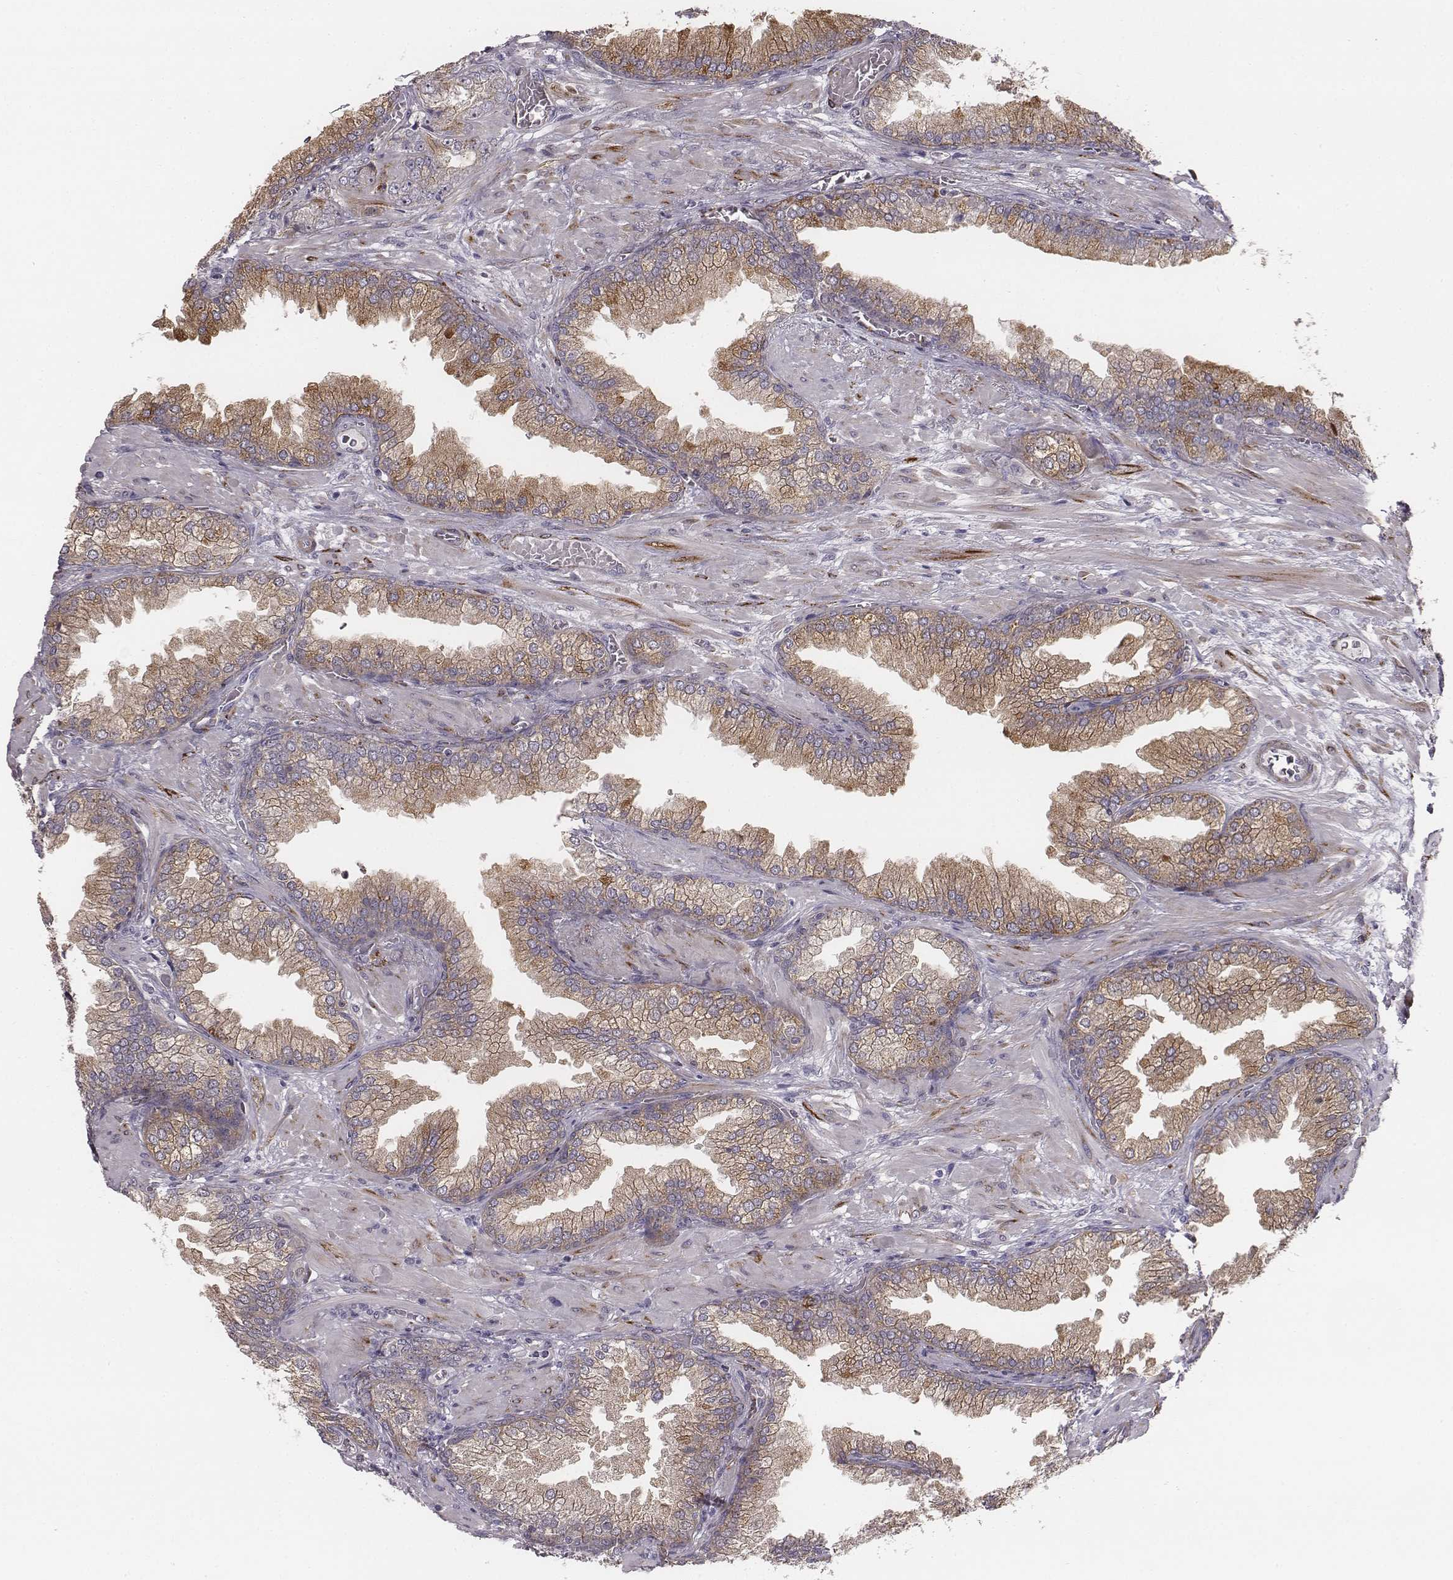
{"staining": {"intensity": "moderate", "quantity": ">75%", "location": "cytoplasmic/membranous"}, "tissue": "prostate cancer", "cell_type": "Tumor cells", "image_type": "cancer", "snomed": [{"axis": "morphology", "description": "Adenocarcinoma, Low grade"}, {"axis": "topography", "description": "Prostate"}], "caption": "Prostate low-grade adenocarcinoma tissue shows moderate cytoplasmic/membranous positivity in about >75% of tumor cells, visualized by immunohistochemistry.", "gene": "PRKCZ", "patient": {"sex": "male", "age": 57}}